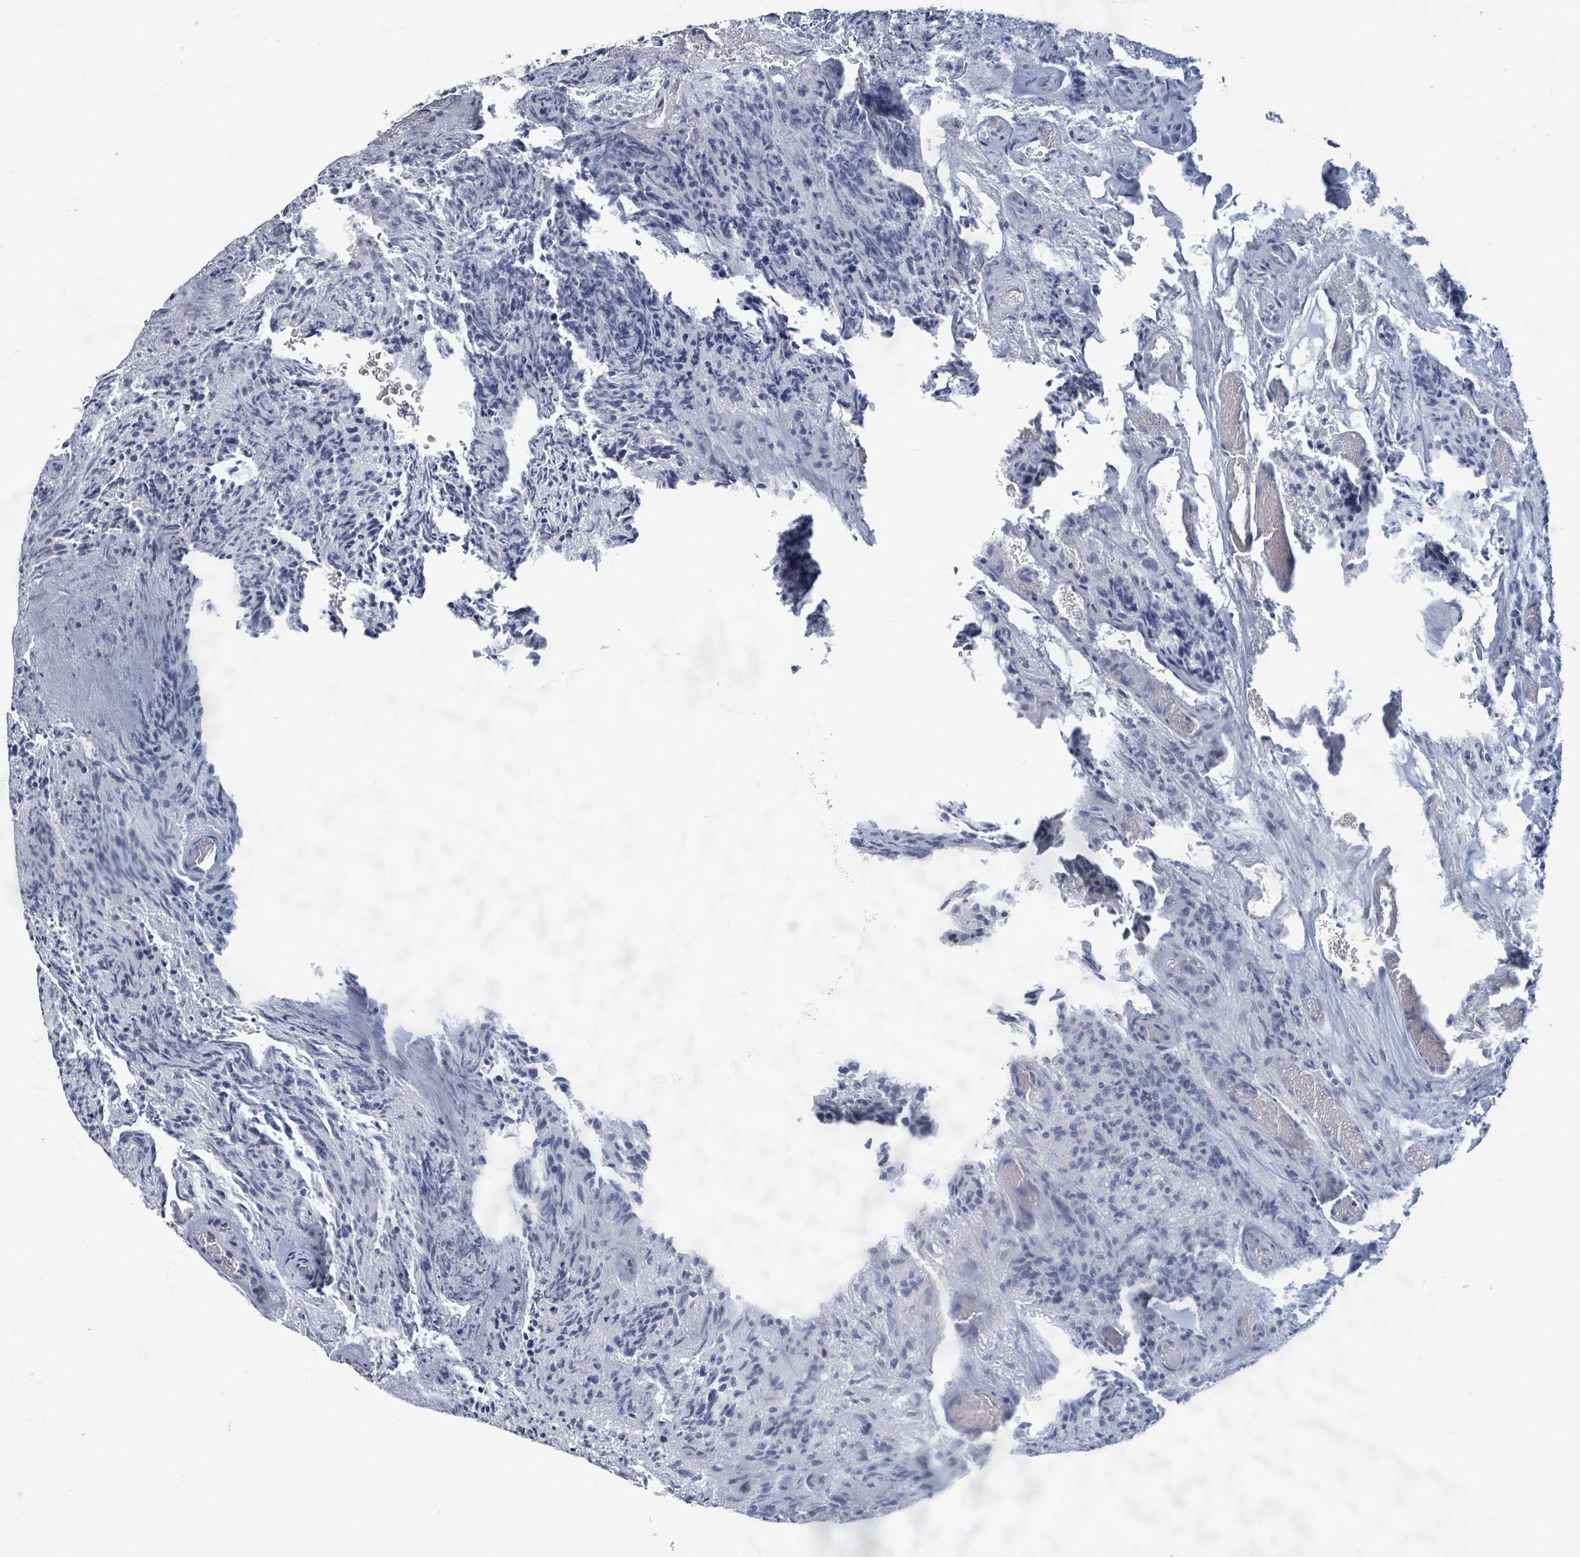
{"staining": {"intensity": "negative", "quantity": "none", "location": "none"}, "tissue": "glioma", "cell_type": "Tumor cells", "image_type": "cancer", "snomed": [{"axis": "morphology", "description": "Glioma, malignant, High grade"}, {"axis": "topography", "description": "Brain"}], "caption": "This is an immunohistochemistry (IHC) histopathology image of human malignant glioma (high-grade). There is no staining in tumor cells.", "gene": "WNT11", "patient": {"sex": "male", "age": 36}}